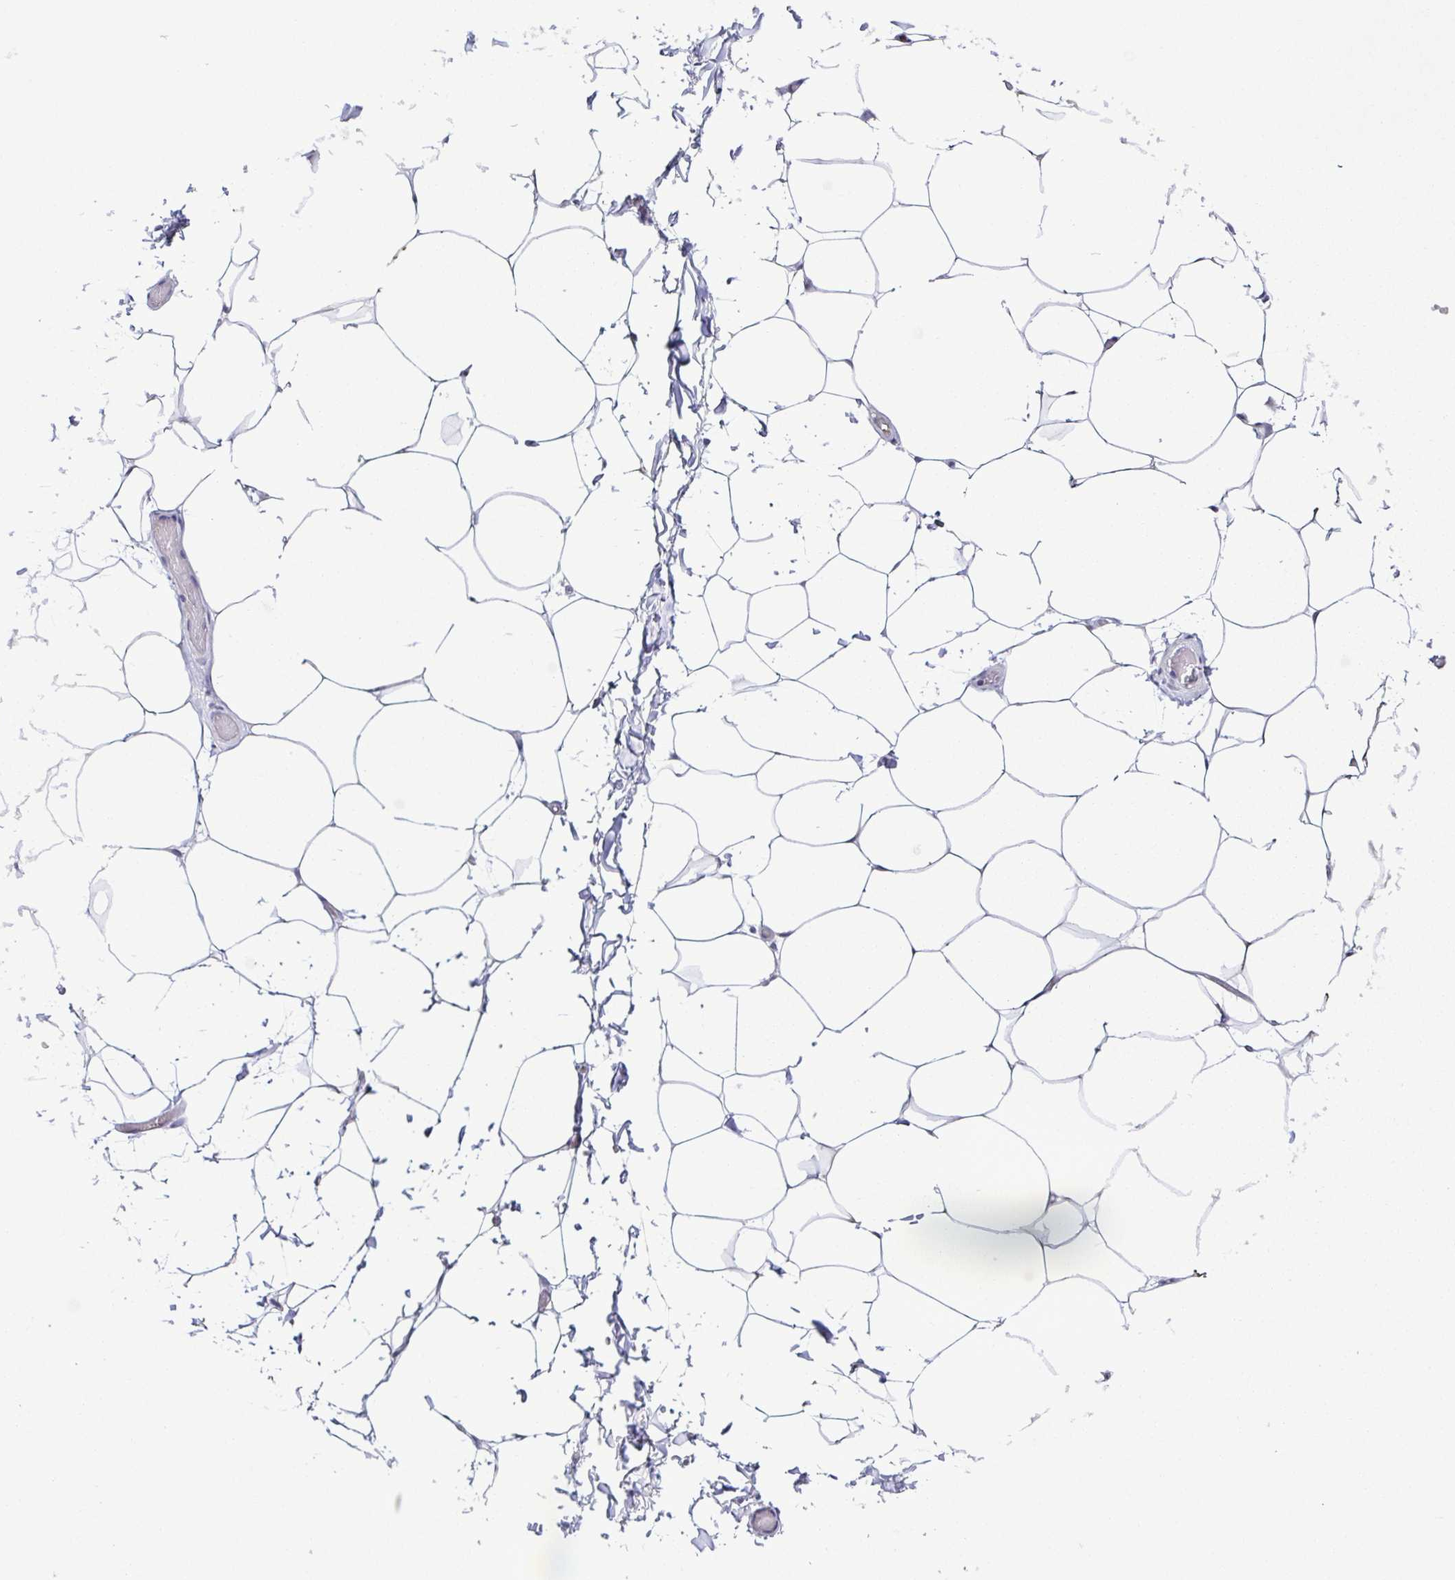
{"staining": {"intensity": "negative", "quantity": "none", "location": "none"}, "tissue": "adipose tissue", "cell_type": "Adipocytes", "image_type": "normal", "snomed": [{"axis": "morphology", "description": "Normal tissue, NOS"}, {"axis": "topography", "description": "Soft tissue"}, {"axis": "topography", "description": "Adipose tissue"}, {"axis": "topography", "description": "Vascular tissue"}, {"axis": "topography", "description": "Peripheral nerve tissue"}], "caption": "The histopathology image demonstrates no significant expression in adipocytes of adipose tissue. The staining was performed using DAB (3,3'-diaminobenzidine) to visualize the protein expression in brown, while the nuclei were stained in blue with hematoxylin (Magnification: 20x).", "gene": "TNNT2", "patient": {"sex": "male", "age": 29}}